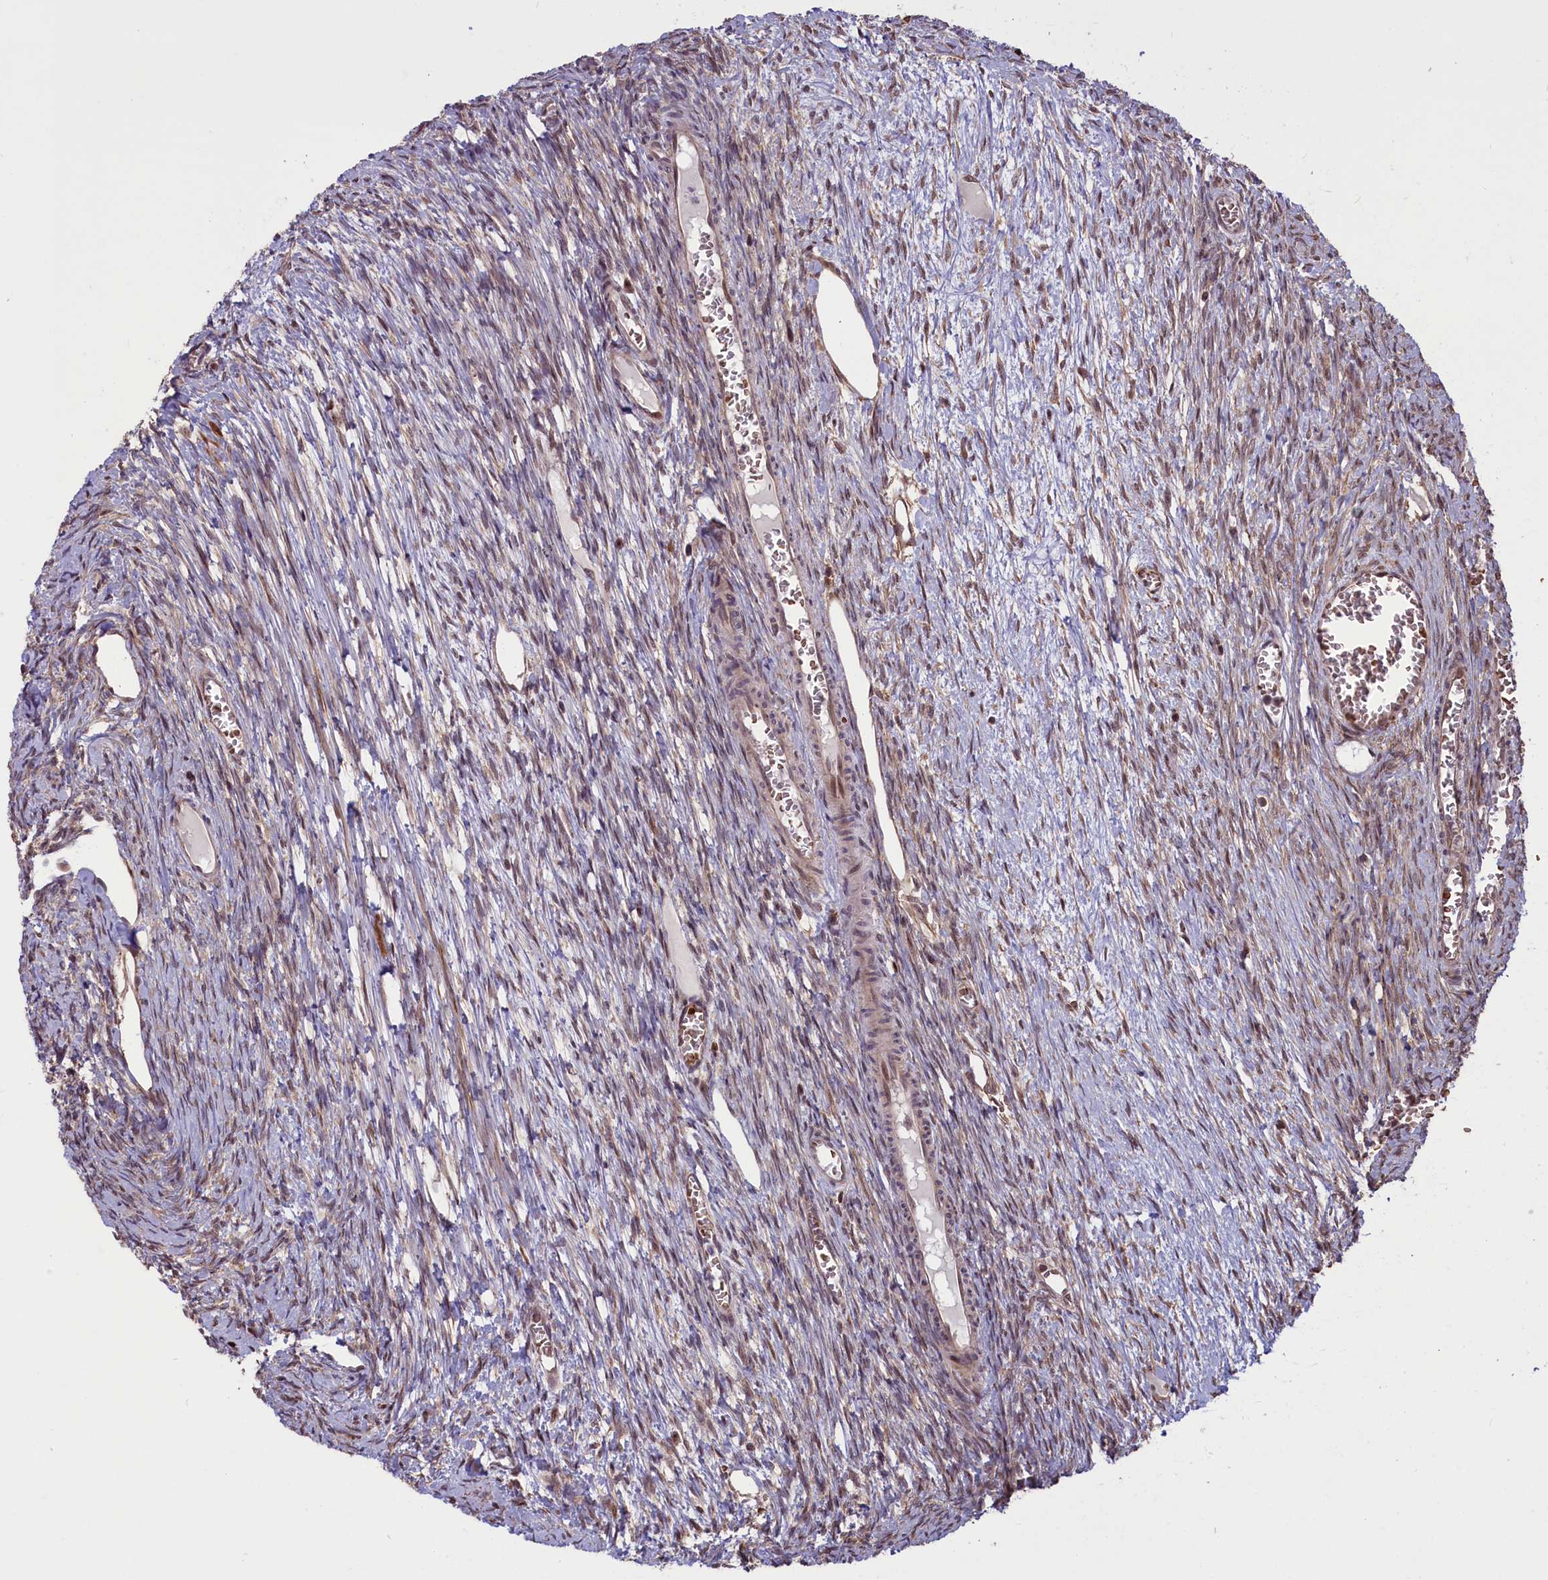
{"staining": {"intensity": "weak", "quantity": "25%-75%", "location": "cytoplasmic/membranous"}, "tissue": "ovary", "cell_type": "Ovarian stroma cells", "image_type": "normal", "snomed": [{"axis": "morphology", "description": "Normal tissue, NOS"}, {"axis": "topography", "description": "Ovary"}], "caption": "IHC photomicrograph of normal human ovary stained for a protein (brown), which shows low levels of weak cytoplasmic/membranous expression in approximately 25%-75% of ovarian stroma cells.", "gene": "SHFL", "patient": {"sex": "female", "age": 44}}